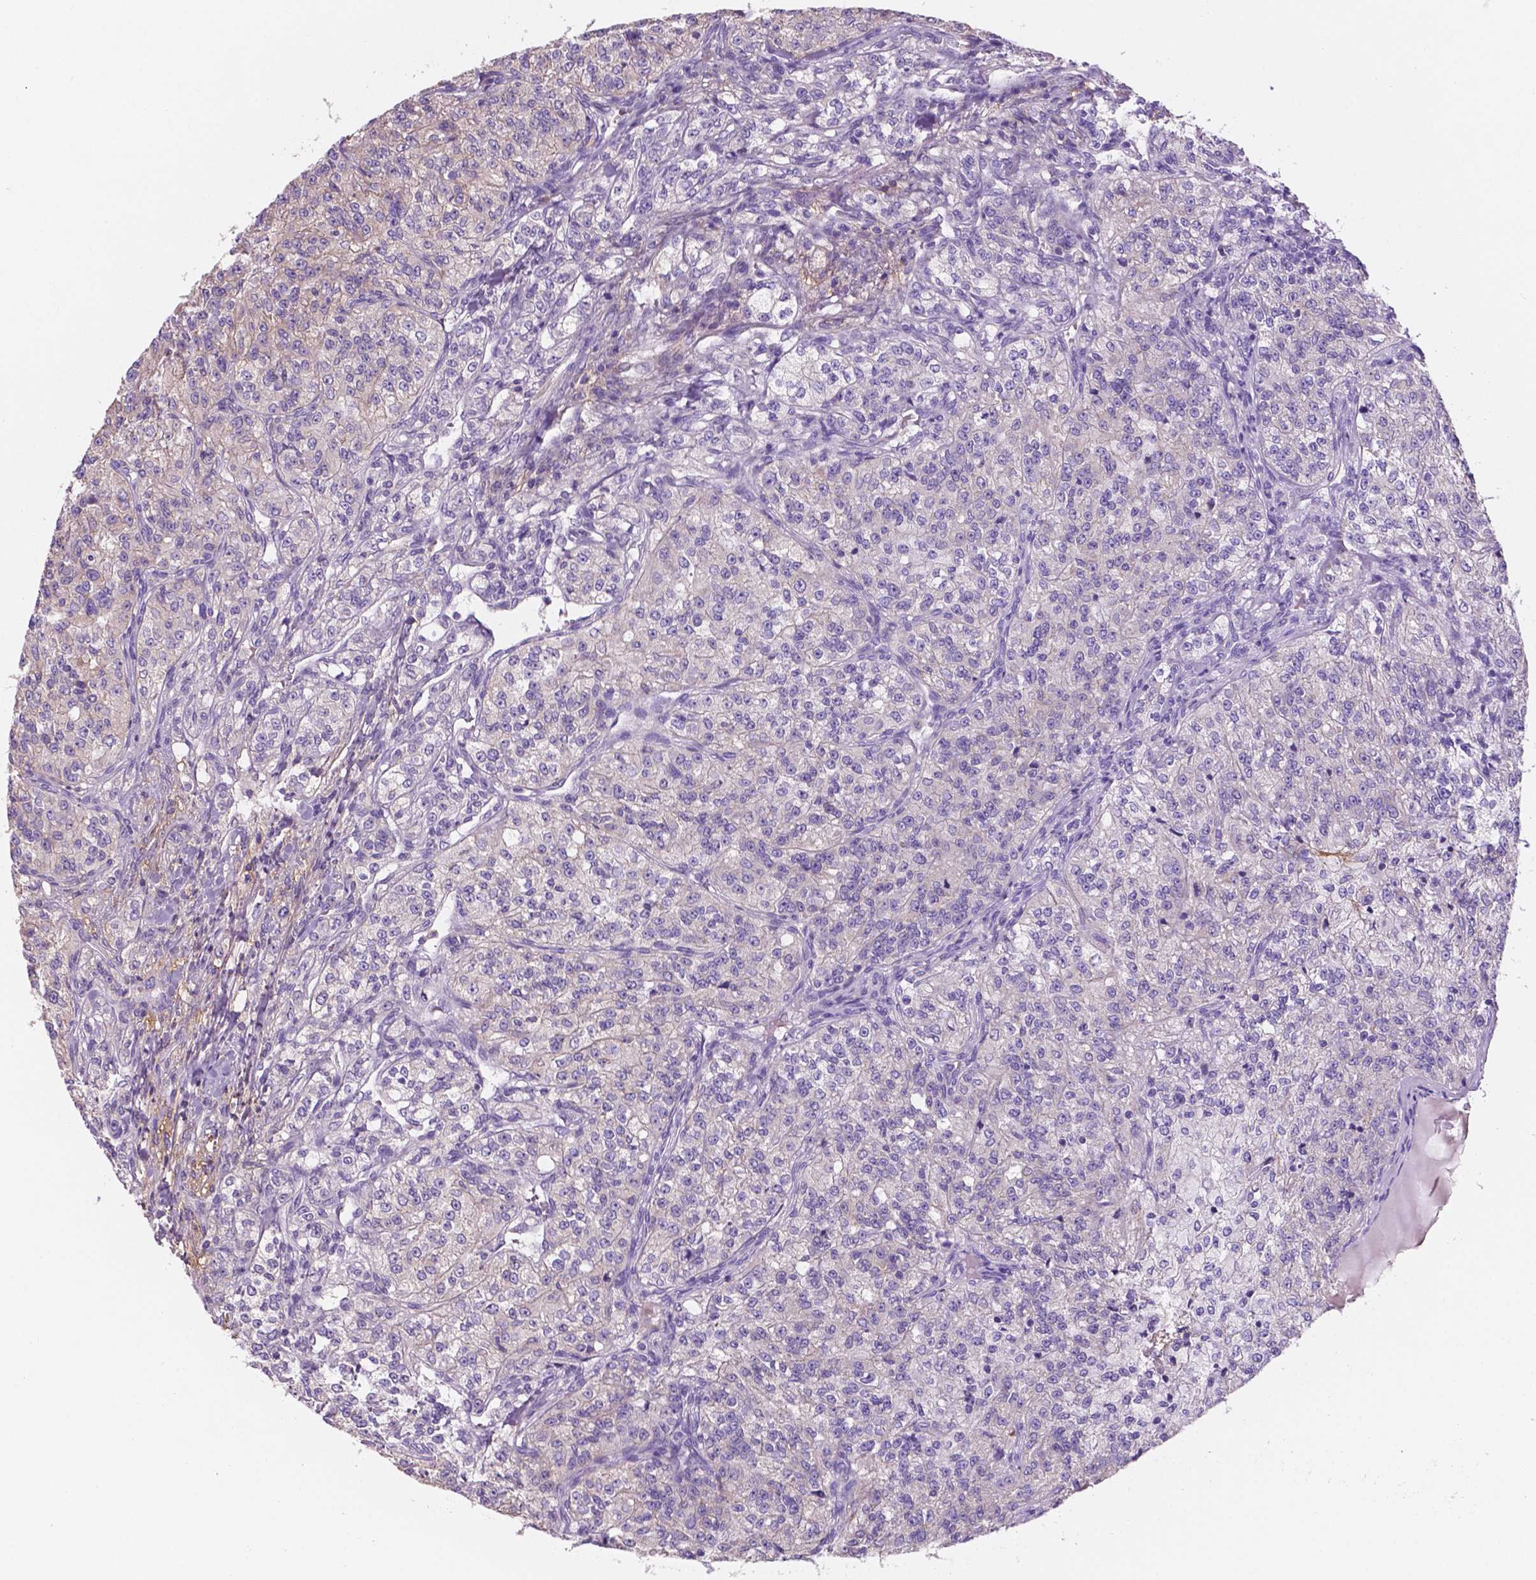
{"staining": {"intensity": "negative", "quantity": "none", "location": "none"}, "tissue": "renal cancer", "cell_type": "Tumor cells", "image_type": "cancer", "snomed": [{"axis": "morphology", "description": "Adenocarcinoma, NOS"}, {"axis": "topography", "description": "Kidney"}], "caption": "Tumor cells show no significant protein positivity in renal cancer.", "gene": "MKRN2OS", "patient": {"sex": "female", "age": 63}}